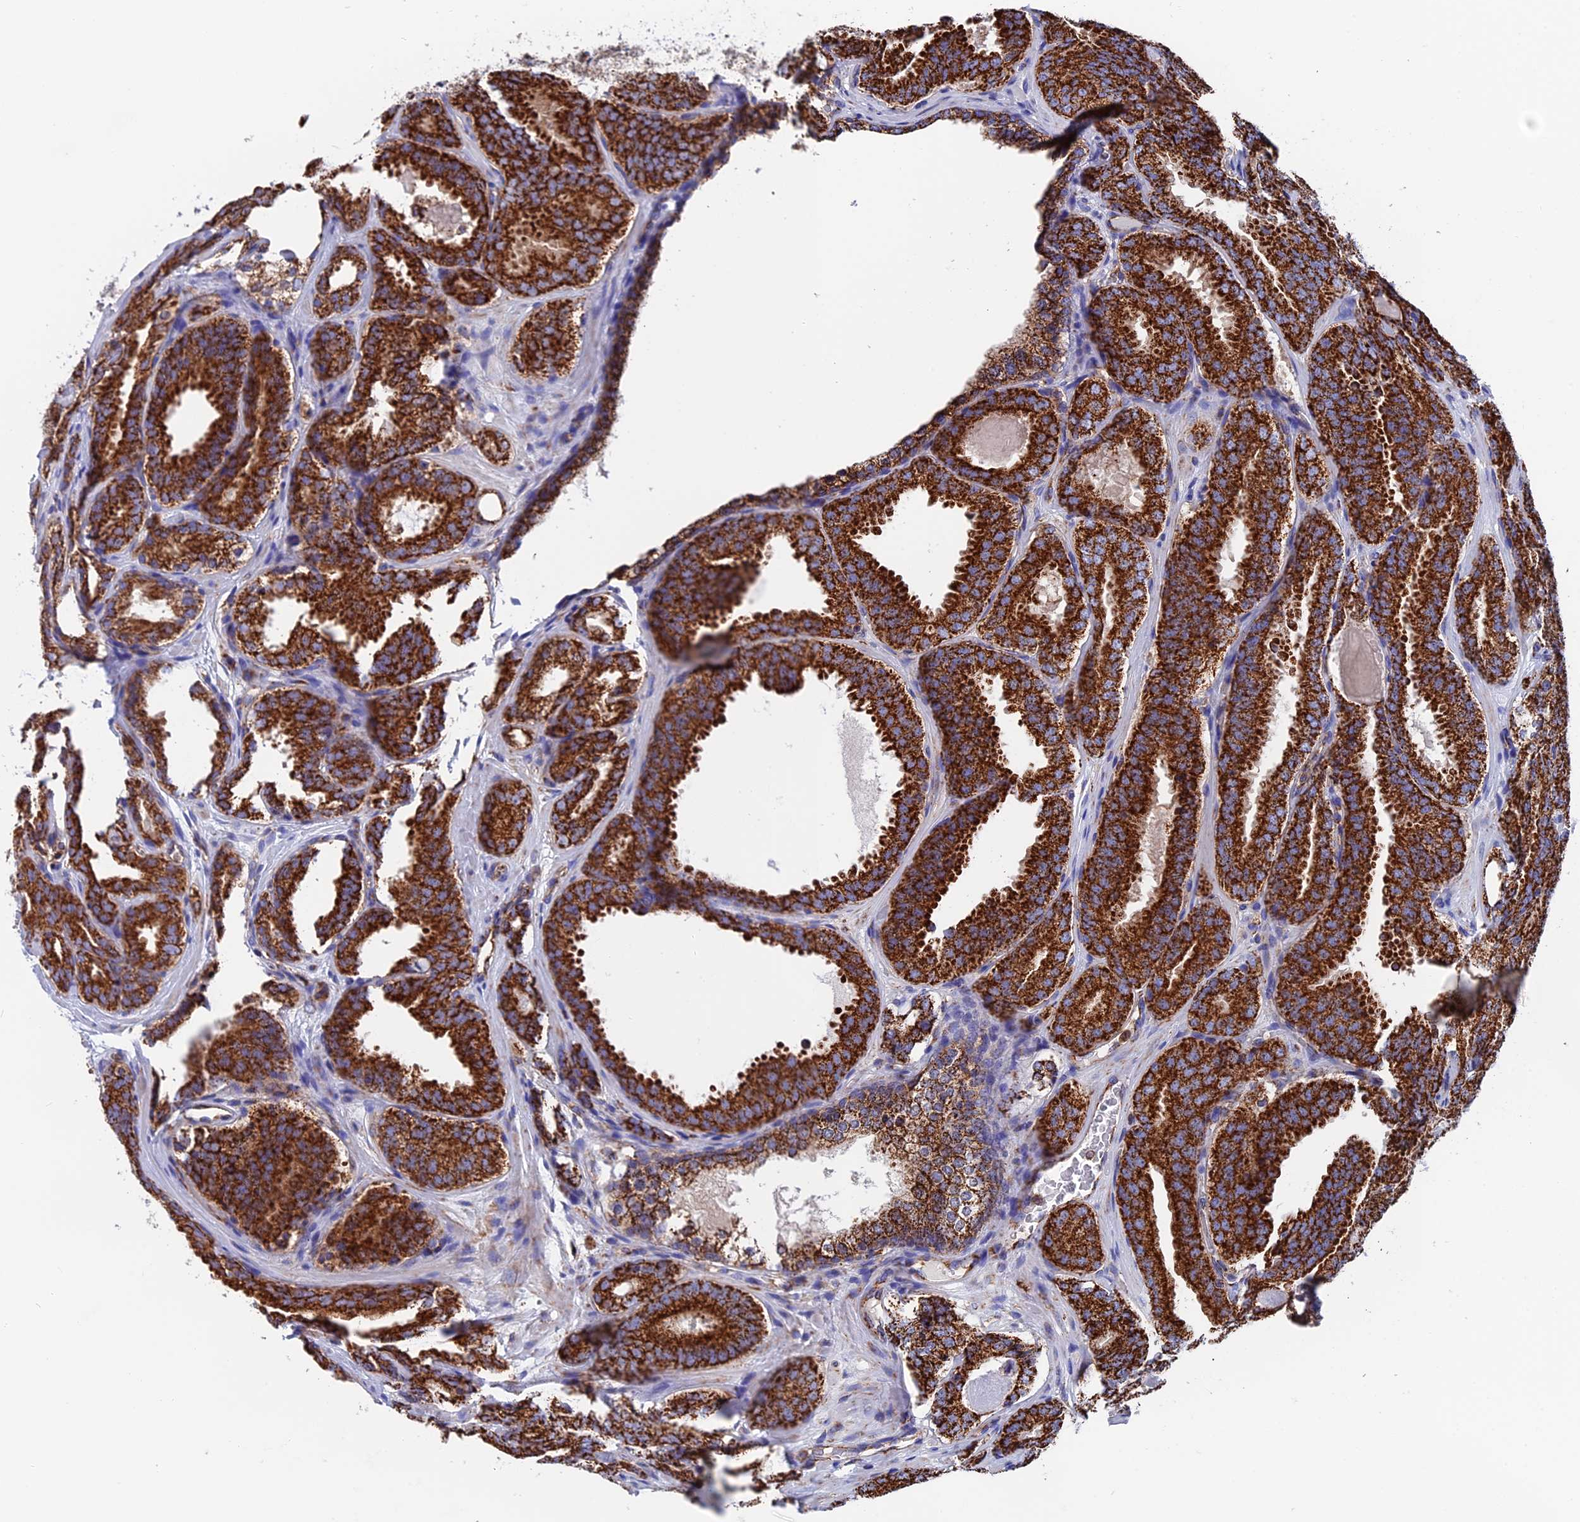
{"staining": {"intensity": "strong", "quantity": ">75%", "location": "cytoplasmic/membranous"}, "tissue": "prostate cancer", "cell_type": "Tumor cells", "image_type": "cancer", "snomed": [{"axis": "morphology", "description": "Adenocarcinoma, High grade"}, {"axis": "topography", "description": "Prostate"}], "caption": "Immunohistochemical staining of high-grade adenocarcinoma (prostate) displays high levels of strong cytoplasmic/membranous protein expression in about >75% of tumor cells.", "gene": "WDR83", "patient": {"sex": "male", "age": 63}}